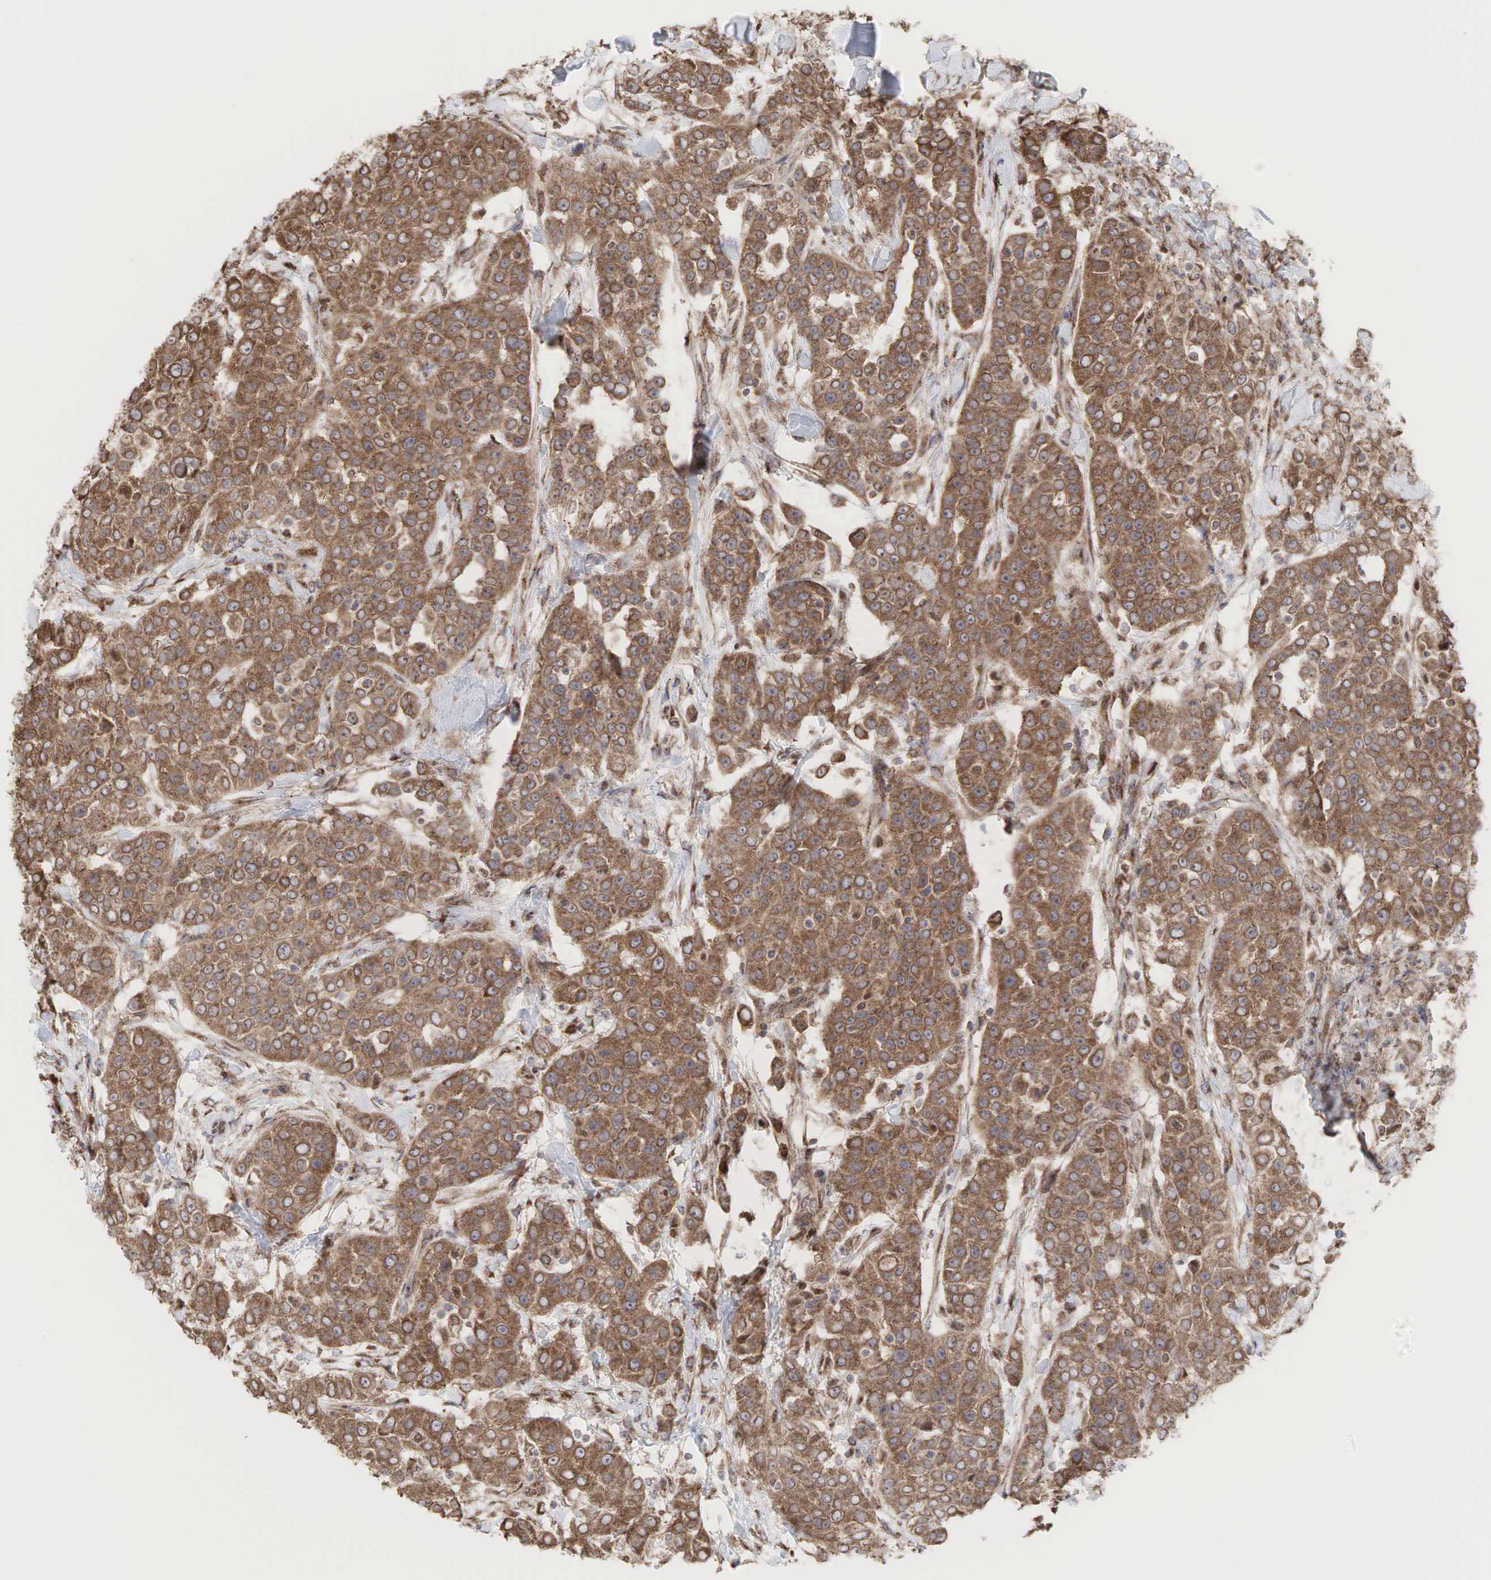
{"staining": {"intensity": "moderate", "quantity": ">75%", "location": "cytoplasmic/membranous,nuclear"}, "tissue": "urothelial cancer", "cell_type": "Tumor cells", "image_type": "cancer", "snomed": [{"axis": "morphology", "description": "Urothelial carcinoma, High grade"}, {"axis": "topography", "description": "Urinary bladder"}], "caption": "There is medium levels of moderate cytoplasmic/membranous and nuclear staining in tumor cells of high-grade urothelial carcinoma, as demonstrated by immunohistochemical staining (brown color).", "gene": "PABPC5", "patient": {"sex": "female", "age": 80}}